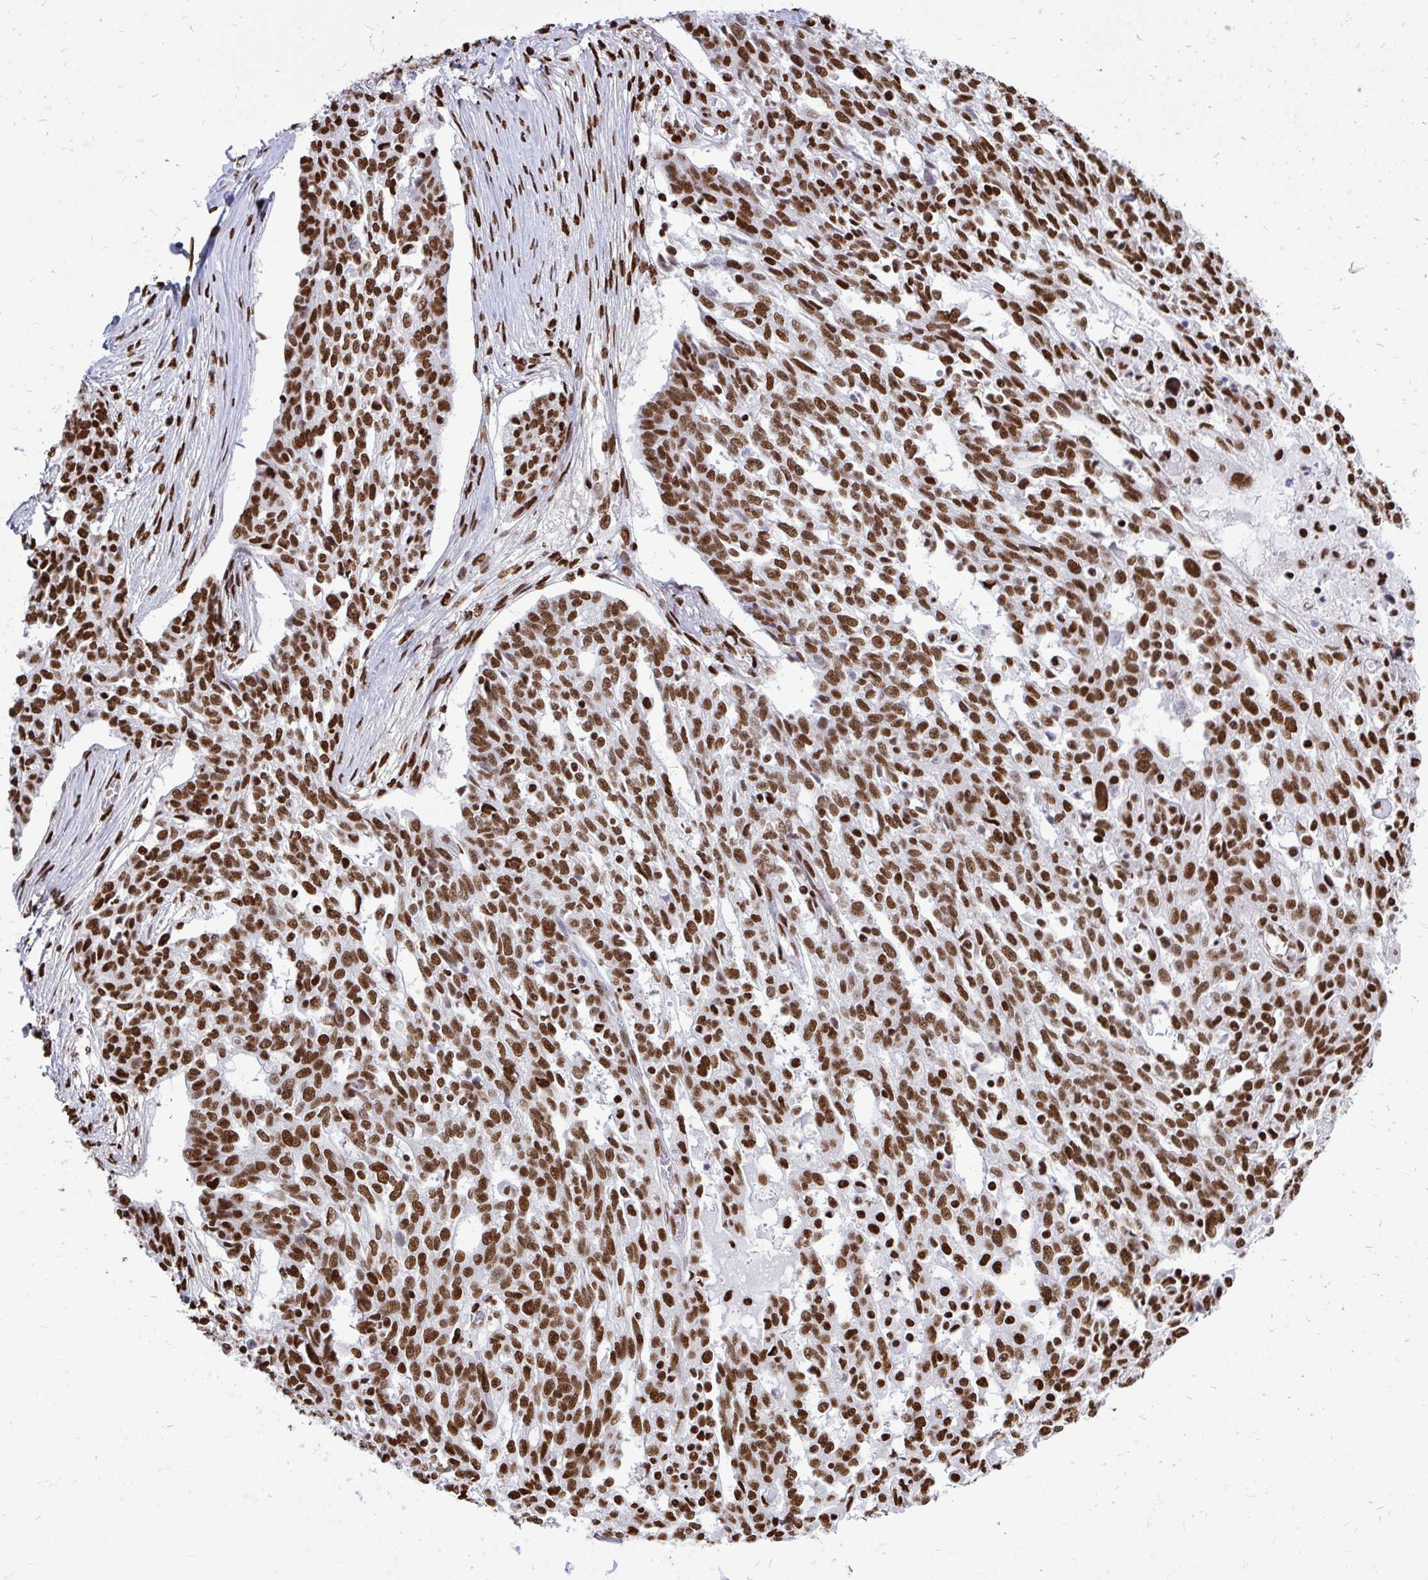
{"staining": {"intensity": "strong", "quantity": ">75%", "location": "nuclear"}, "tissue": "ovarian cancer", "cell_type": "Tumor cells", "image_type": "cancer", "snomed": [{"axis": "morphology", "description": "Cystadenocarcinoma, serous, NOS"}, {"axis": "topography", "description": "Ovary"}], "caption": "Human ovarian cancer stained for a protein (brown) demonstrates strong nuclear positive positivity in about >75% of tumor cells.", "gene": "TBL1Y", "patient": {"sex": "female", "age": 67}}